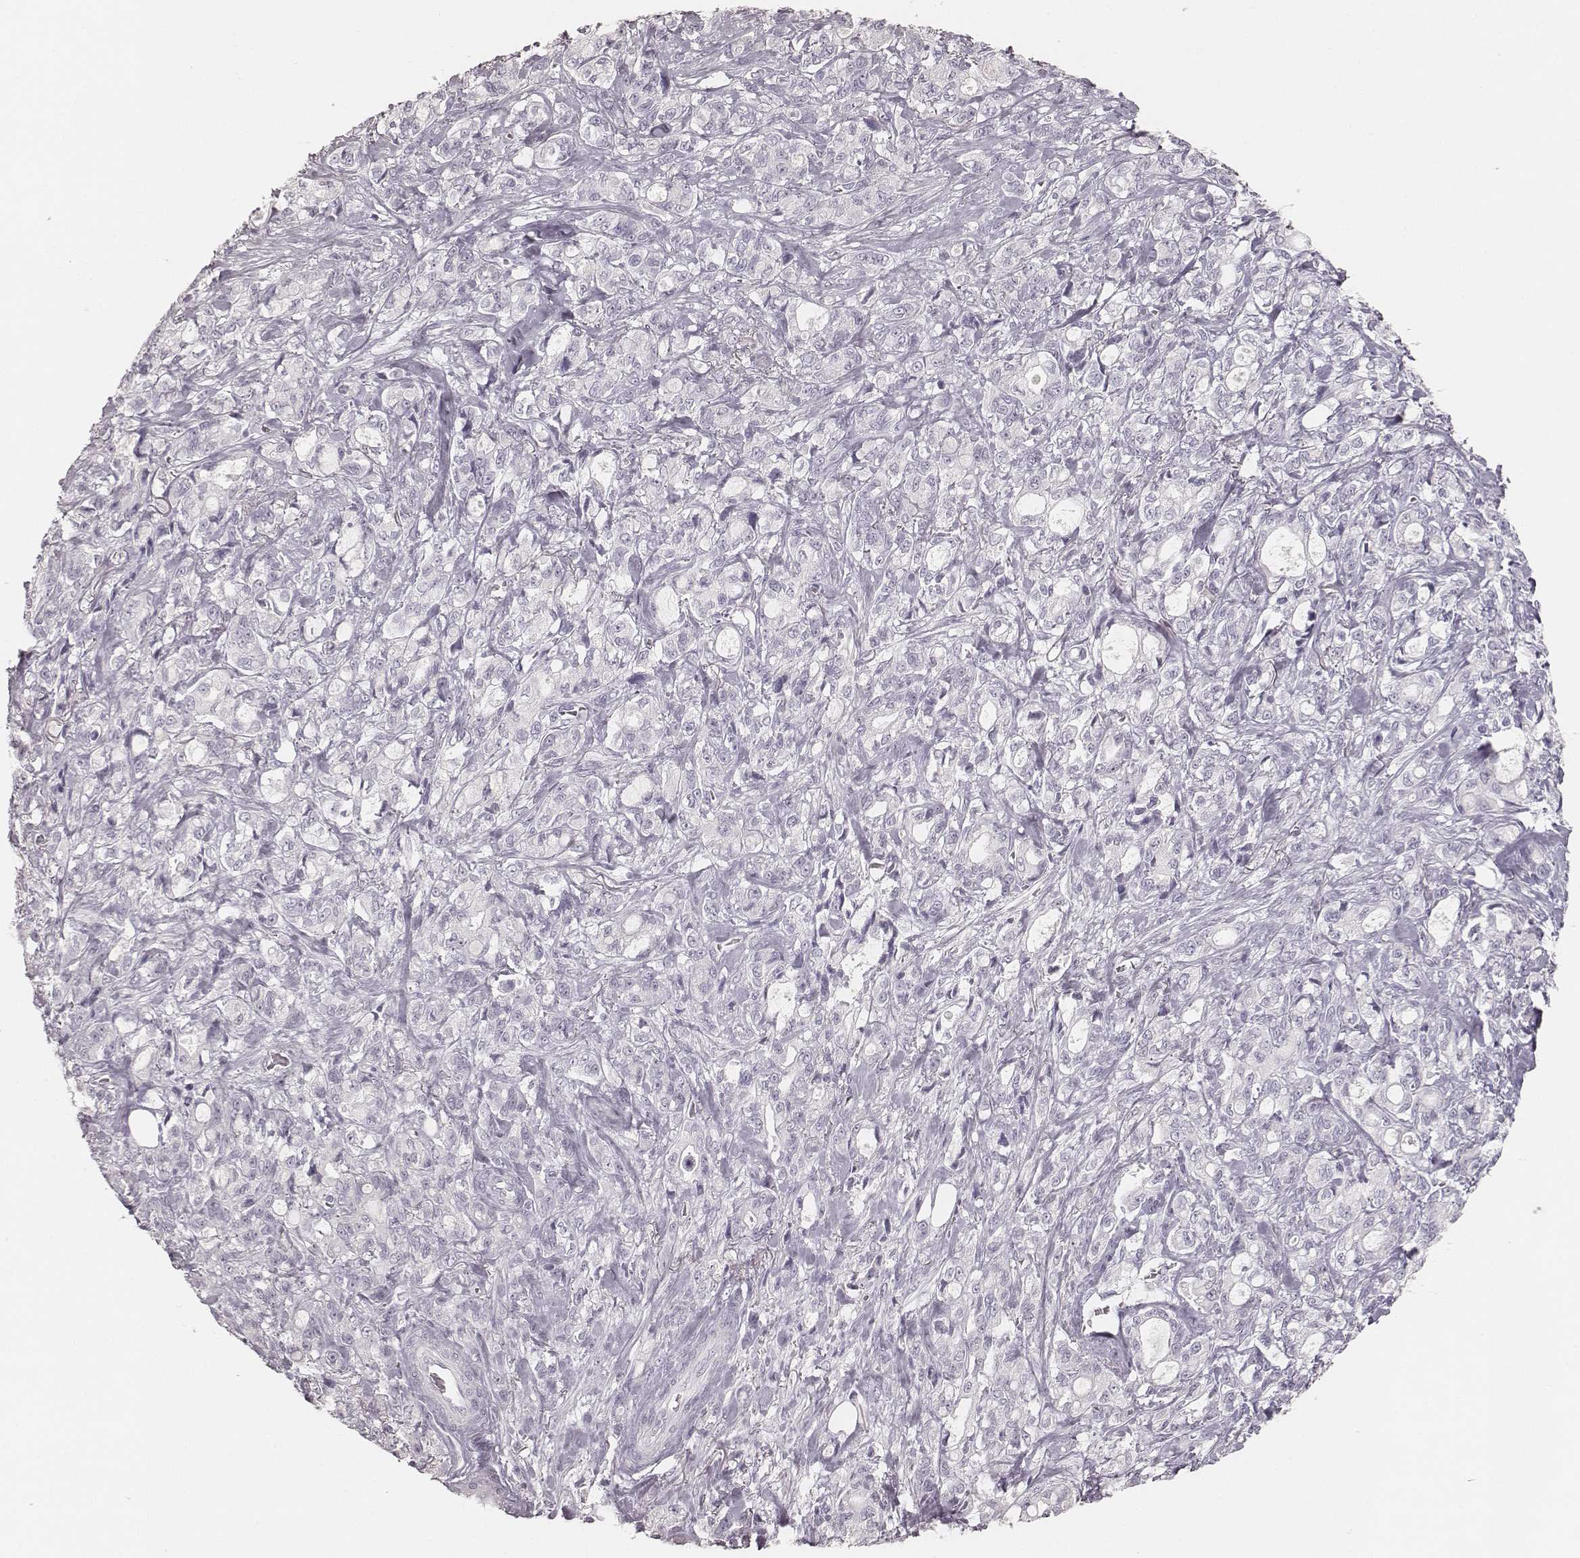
{"staining": {"intensity": "negative", "quantity": "none", "location": "none"}, "tissue": "stomach cancer", "cell_type": "Tumor cells", "image_type": "cancer", "snomed": [{"axis": "morphology", "description": "Adenocarcinoma, NOS"}, {"axis": "topography", "description": "Stomach"}], "caption": "This is a photomicrograph of immunohistochemistry staining of stomach cancer, which shows no expression in tumor cells. Brightfield microscopy of immunohistochemistry (IHC) stained with DAB (brown) and hematoxylin (blue), captured at high magnification.", "gene": "KRT82", "patient": {"sex": "male", "age": 63}}